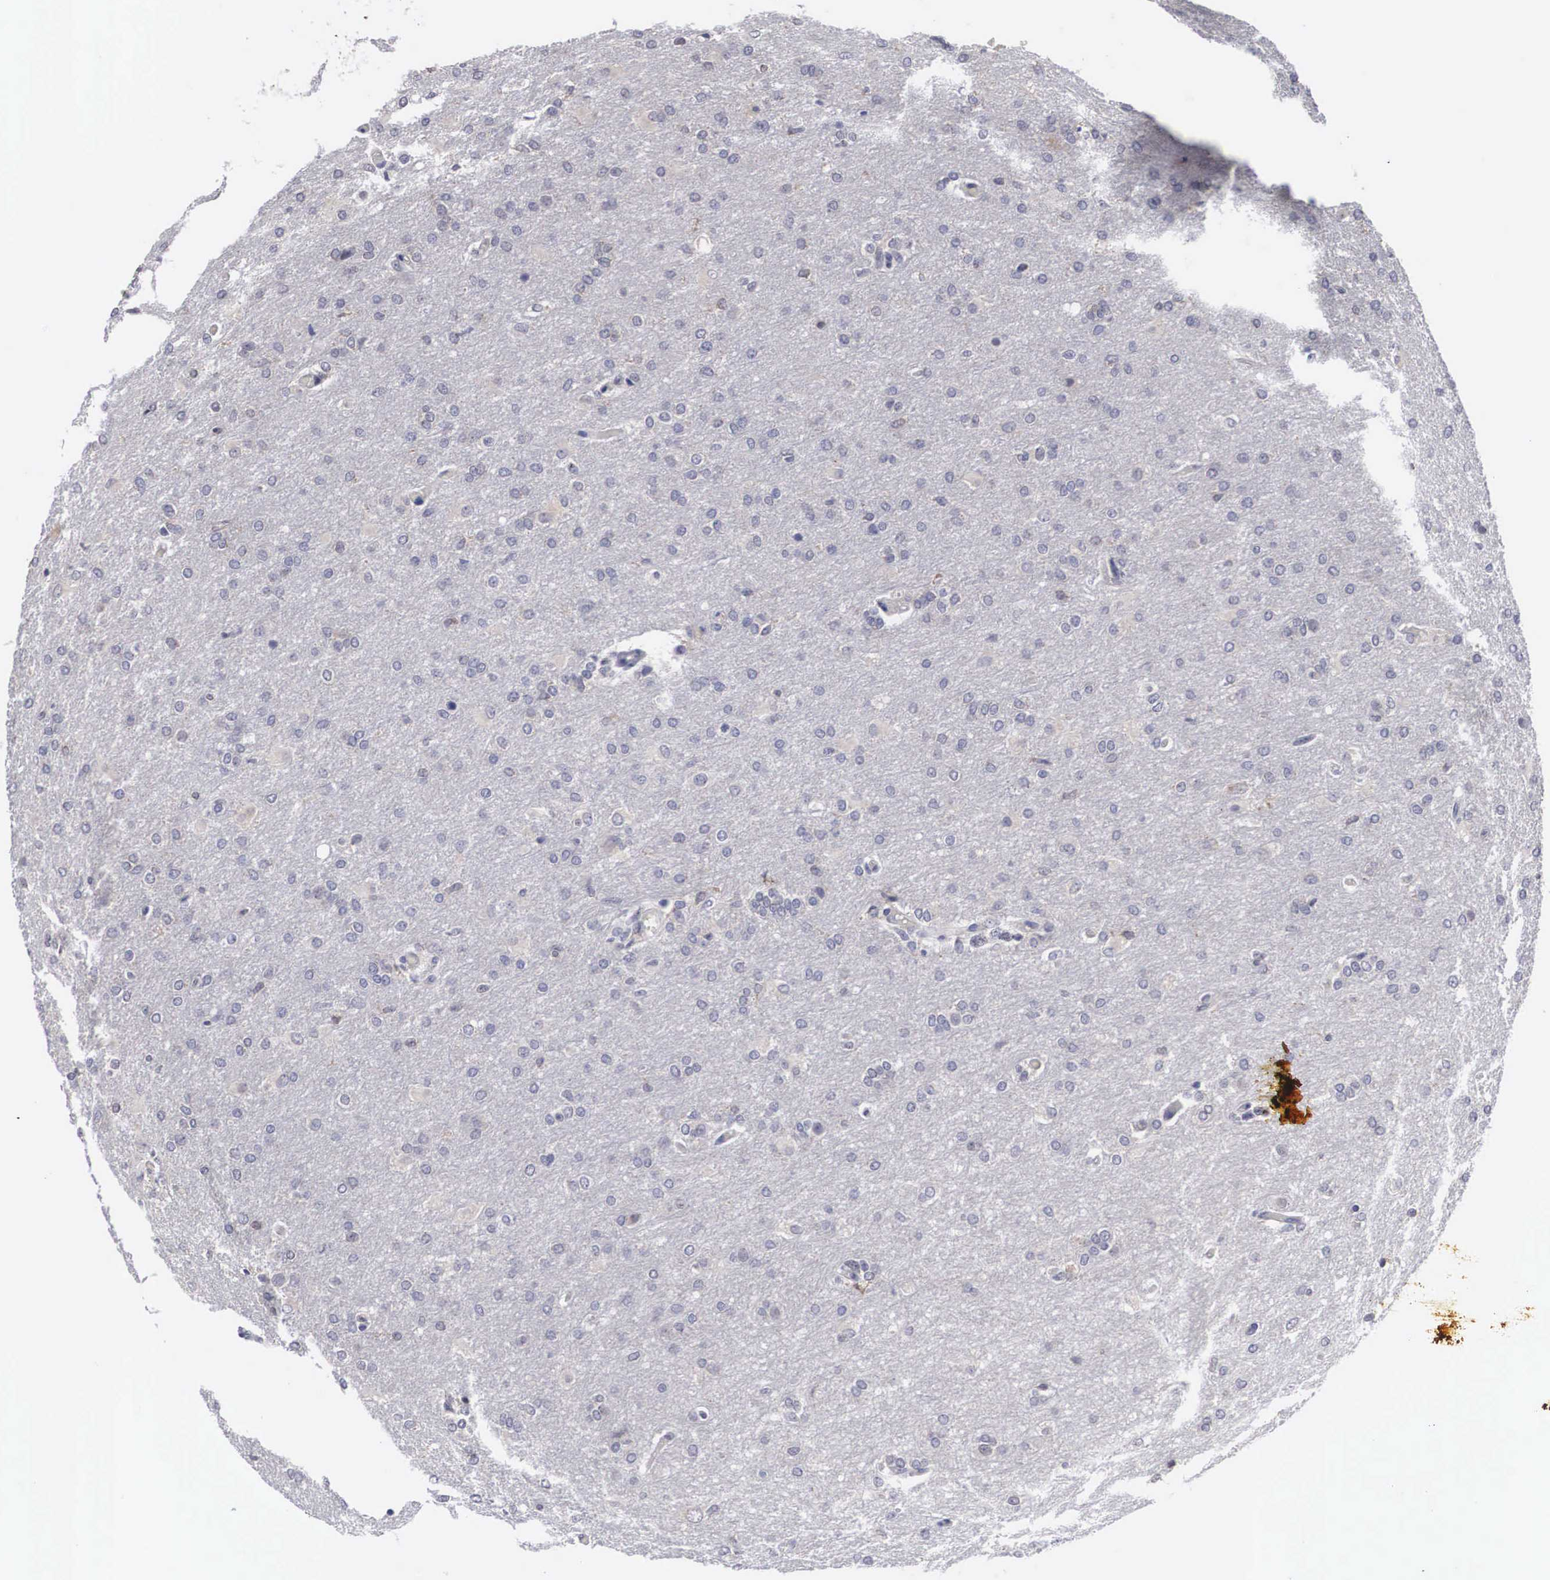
{"staining": {"intensity": "negative", "quantity": "none", "location": "none"}, "tissue": "glioma", "cell_type": "Tumor cells", "image_type": "cancer", "snomed": [{"axis": "morphology", "description": "Glioma, malignant, High grade"}, {"axis": "topography", "description": "Brain"}], "caption": "High magnification brightfield microscopy of malignant high-grade glioma stained with DAB (3,3'-diaminobenzidine) (brown) and counterstained with hematoxylin (blue): tumor cells show no significant positivity.", "gene": "HMOX1", "patient": {"sex": "male", "age": 68}}